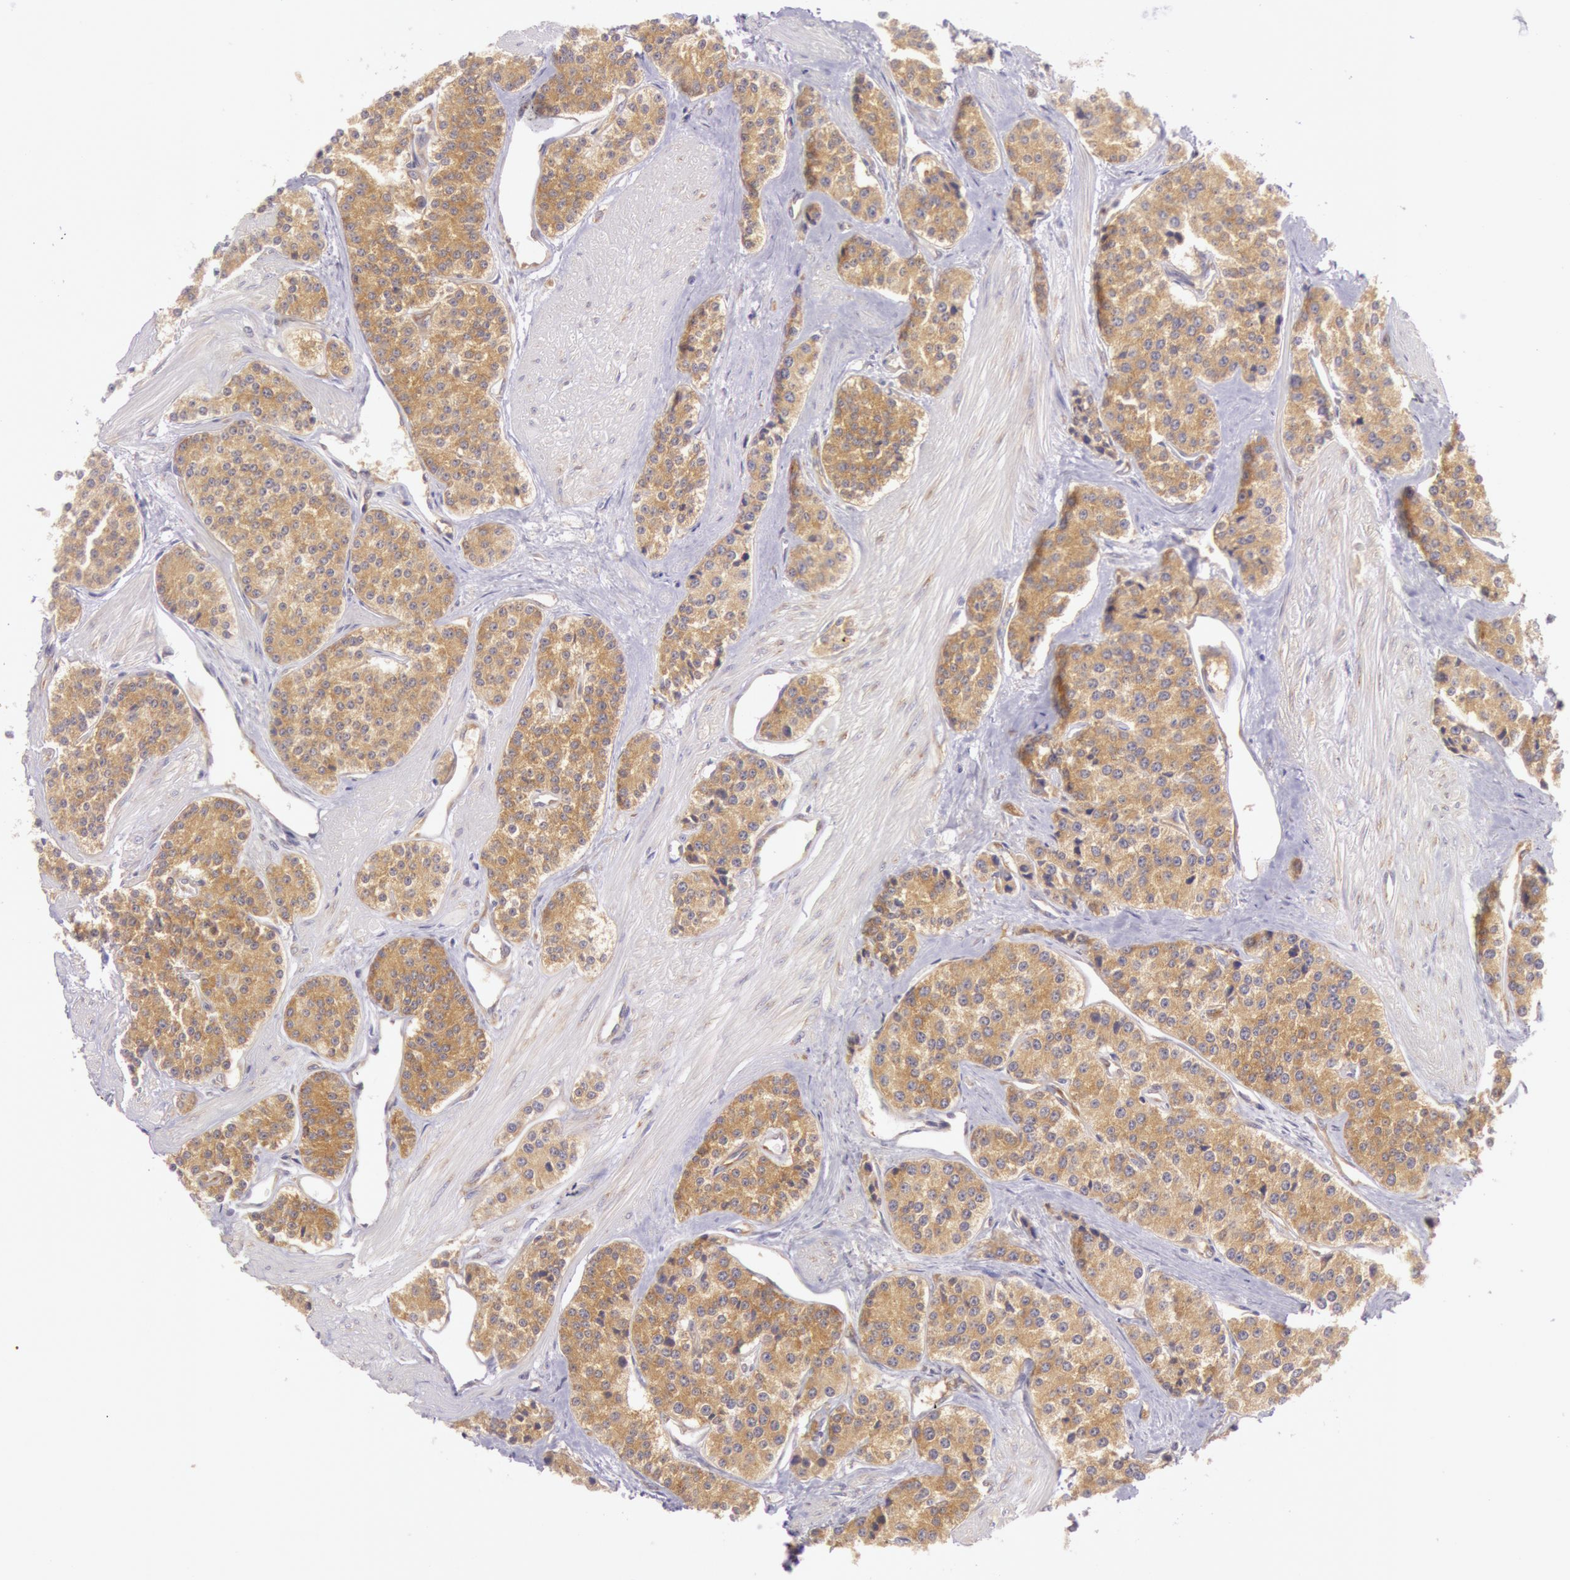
{"staining": {"intensity": "moderate", "quantity": ">75%", "location": "cytoplasmic/membranous"}, "tissue": "carcinoid", "cell_type": "Tumor cells", "image_type": "cancer", "snomed": [{"axis": "morphology", "description": "Carcinoid, malignant, NOS"}, {"axis": "topography", "description": "Stomach"}], "caption": "IHC histopathology image of carcinoid stained for a protein (brown), which reveals medium levels of moderate cytoplasmic/membranous positivity in about >75% of tumor cells.", "gene": "CHUK", "patient": {"sex": "female", "age": 76}}